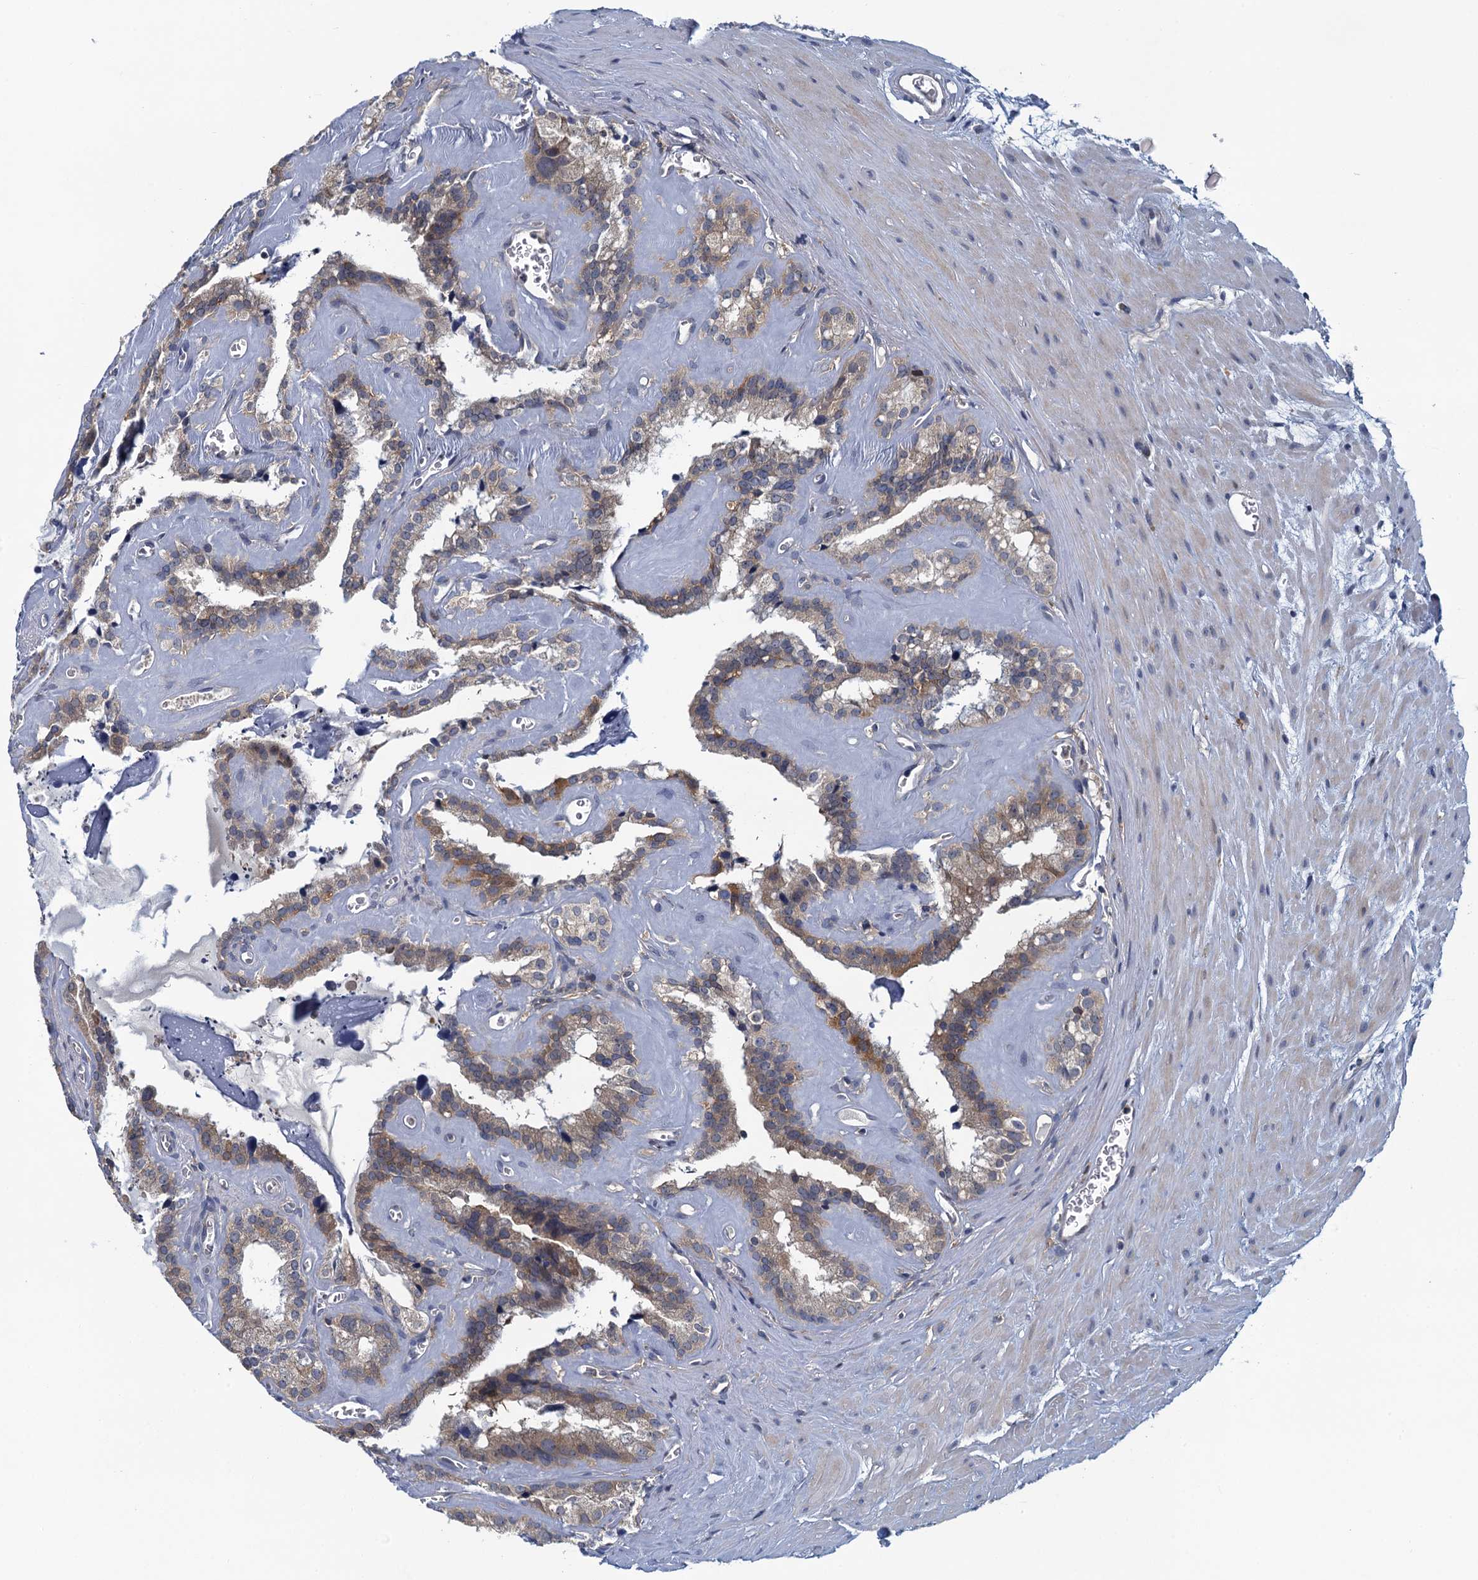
{"staining": {"intensity": "weak", "quantity": "25%-75%", "location": "cytoplasmic/membranous"}, "tissue": "seminal vesicle", "cell_type": "Glandular cells", "image_type": "normal", "snomed": [{"axis": "morphology", "description": "Normal tissue, NOS"}, {"axis": "topography", "description": "Prostate"}, {"axis": "topography", "description": "Seminal veicle"}], "caption": "Weak cytoplasmic/membranous positivity for a protein is present in approximately 25%-75% of glandular cells of normal seminal vesicle using IHC.", "gene": "NCKAP1L", "patient": {"sex": "male", "age": 59}}